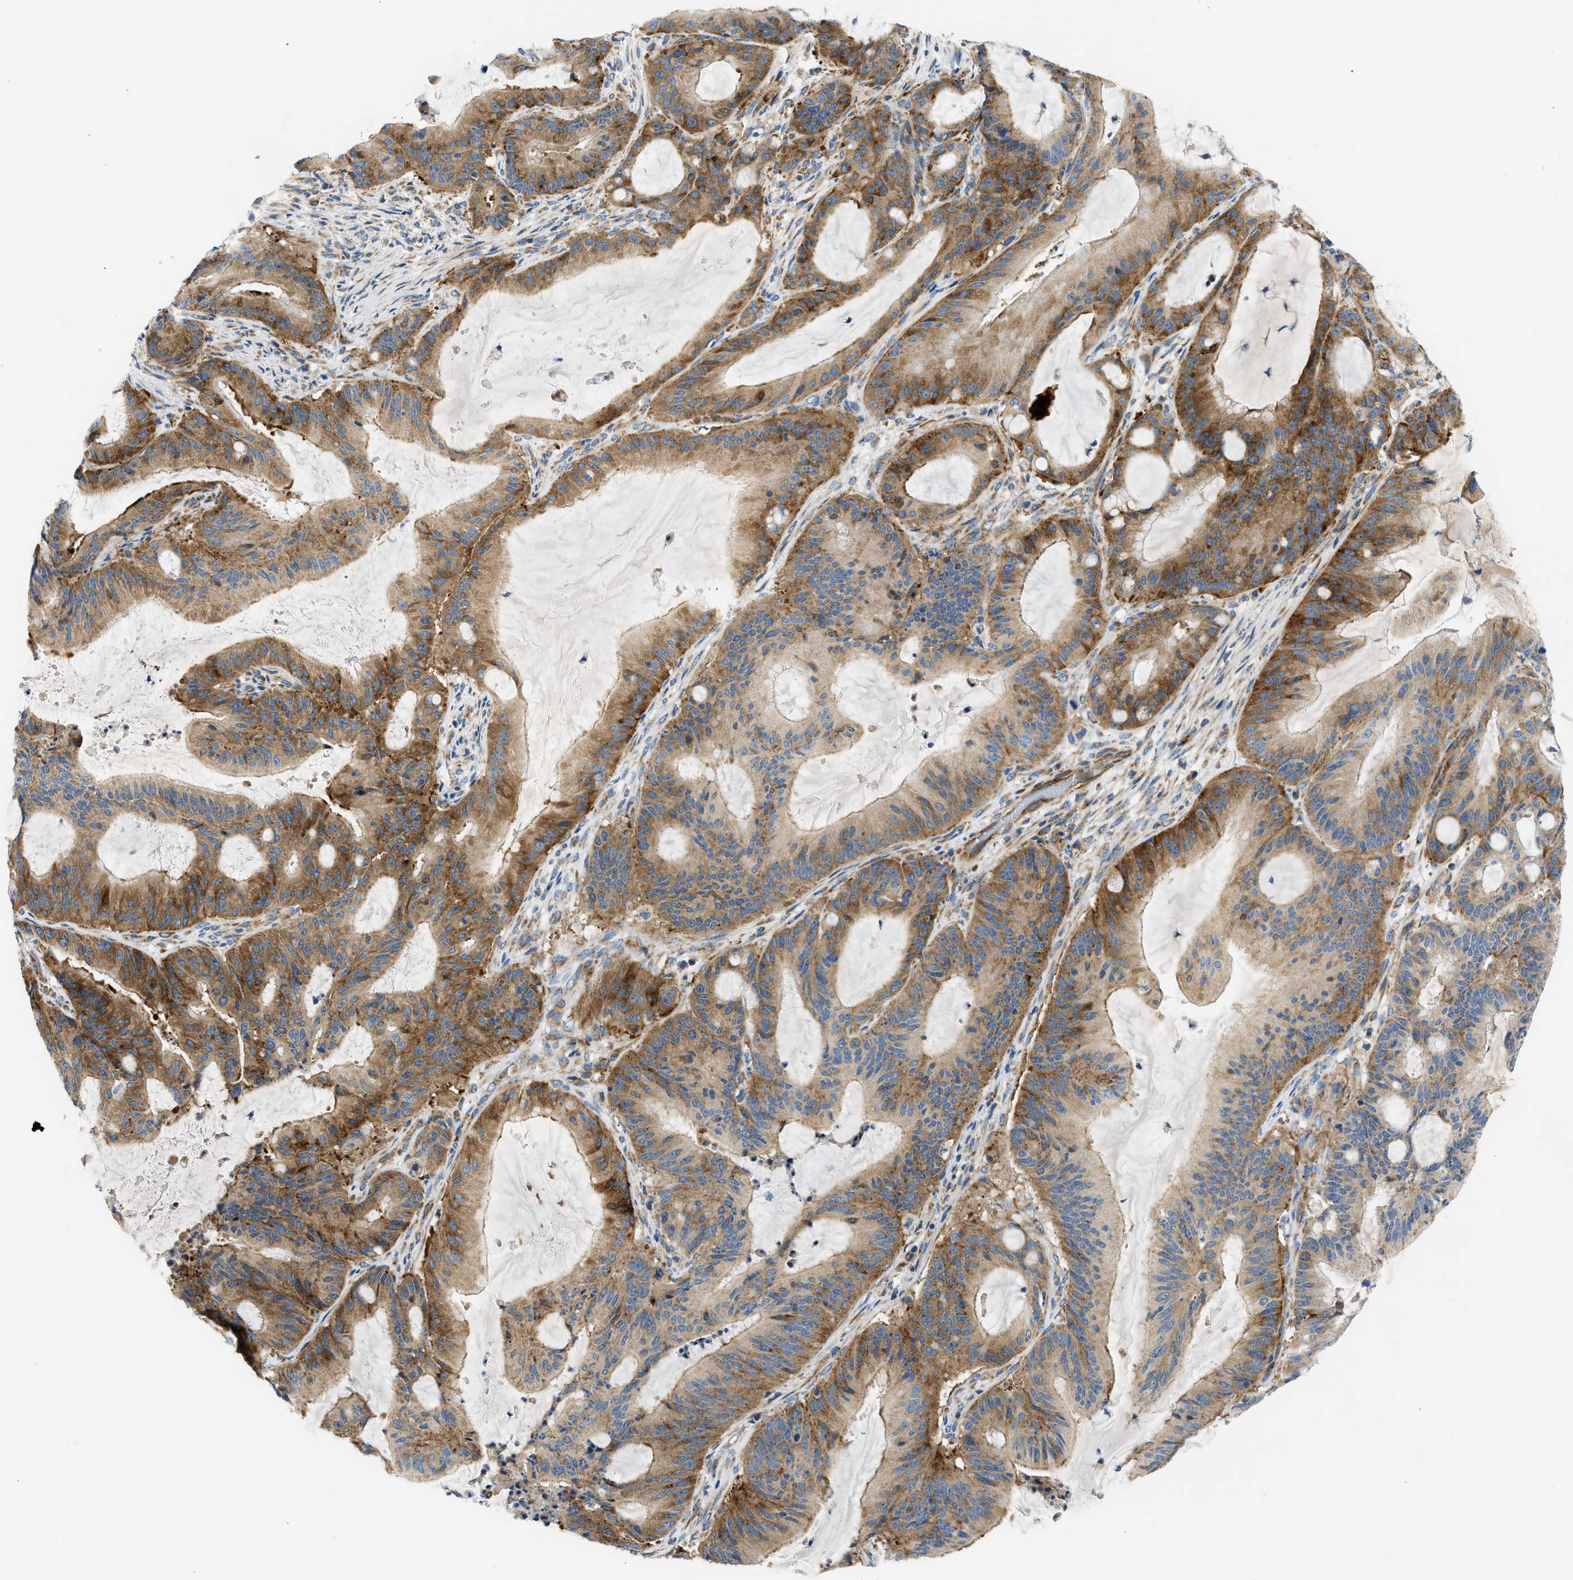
{"staining": {"intensity": "moderate", "quantity": ">75%", "location": "cytoplasmic/membranous"}, "tissue": "liver cancer", "cell_type": "Tumor cells", "image_type": "cancer", "snomed": [{"axis": "morphology", "description": "Normal tissue, NOS"}, {"axis": "morphology", "description": "Cholangiocarcinoma"}, {"axis": "topography", "description": "Liver"}, {"axis": "topography", "description": "Peripheral nerve tissue"}], "caption": "The micrograph demonstrates staining of cholangiocarcinoma (liver), revealing moderate cytoplasmic/membranous protein staining (brown color) within tumor cells. Using DAB (brown) and hematoxylin (blue) stains, captured at high magnification using brightfield microscopy.", "gene": "CAMKK2", "patient": {"sex": "female", "age": 73}}